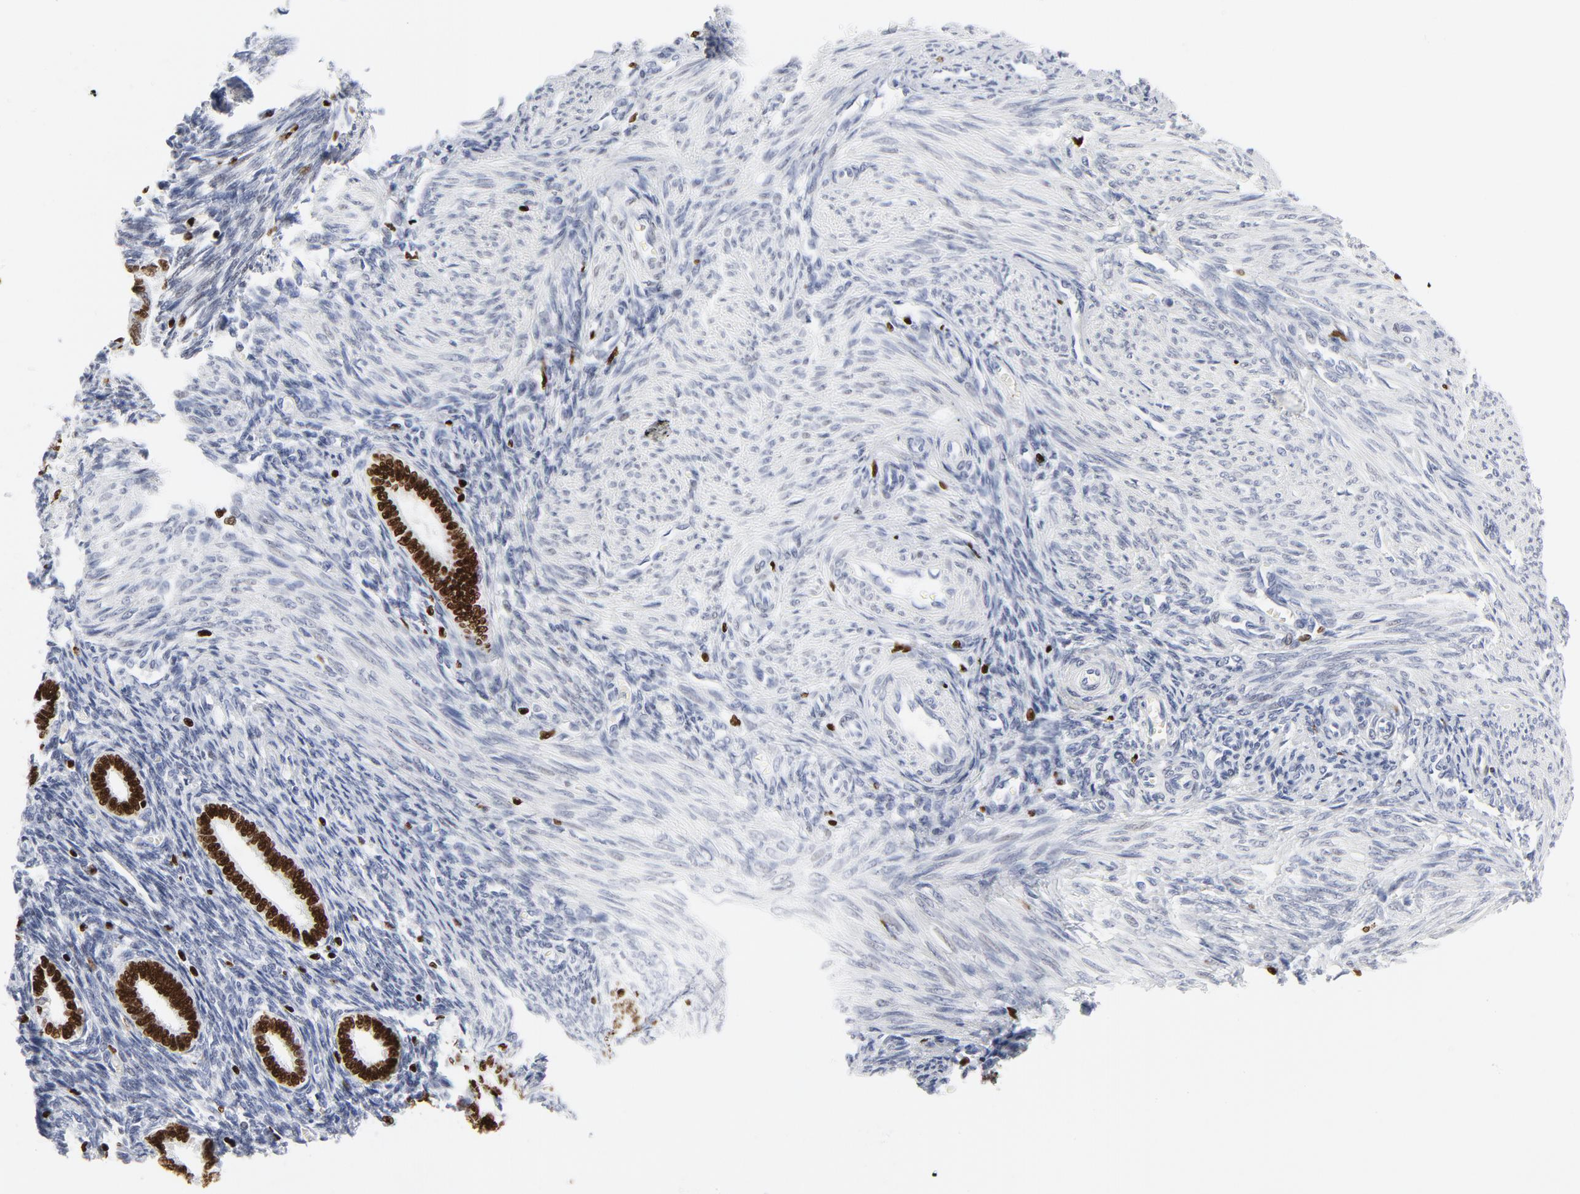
{"staining": {"intensity": "strong", "quantity": "<25%", "location": "nuclear"}, "tissue": "endometrium", "cell_type": "Cells in endometrial stroma", "image_type": "normal", "snomed": [{"axis": "morphology", "description": "Normal tissue, NOS"}, {"axis": "topography", "description": "Endometrium"}], "caption": "Immunohistochemistry (IHC) (DAB) staining of unremarkable human endometrium reveals strong nuclear protein expression in about <25% of cells in endometrial stroma.", "gene": "SMARCC2", "patient": {"sex": "female", "age": 27}}